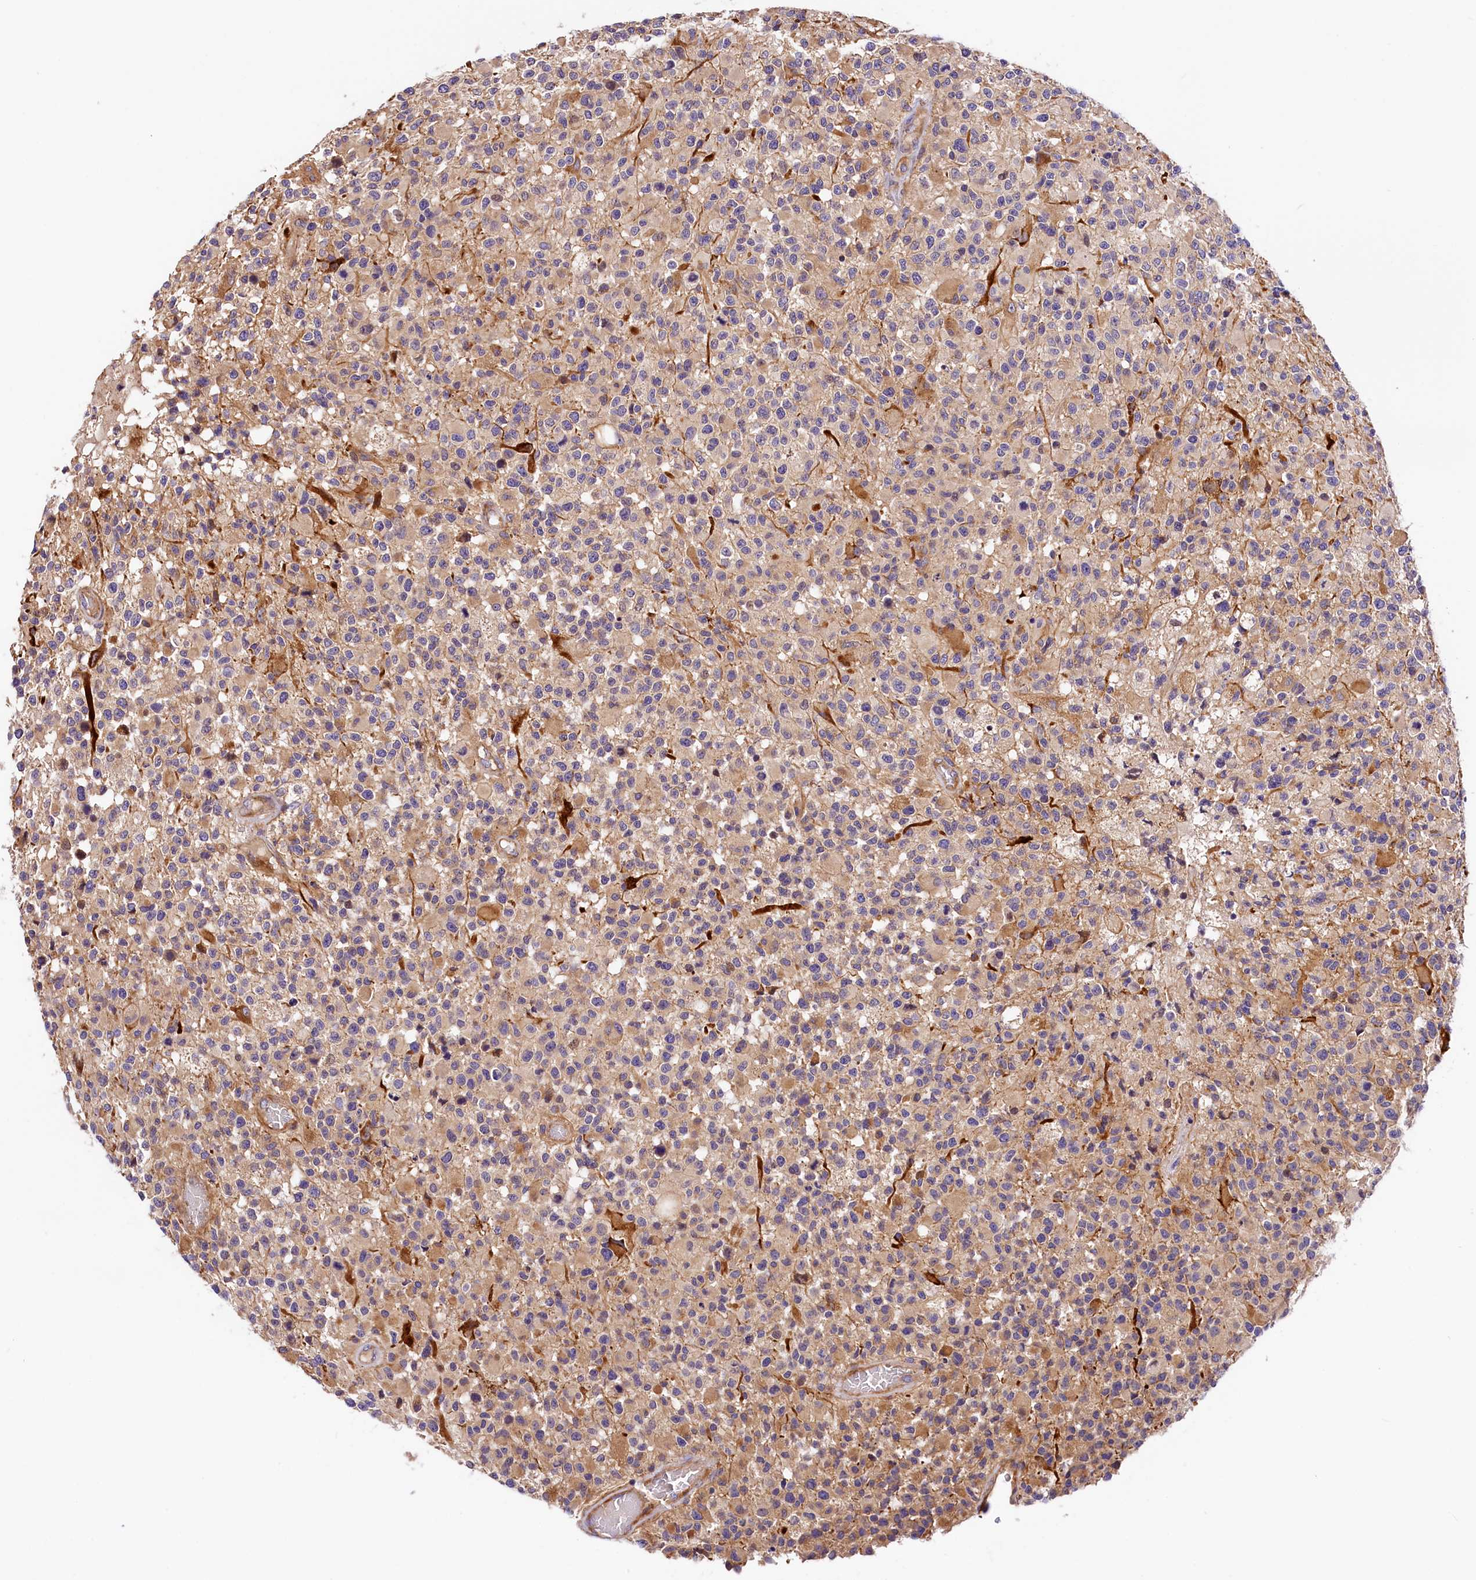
{"staining": {"intensity": "moderate", "quantity": "<25%", "location": "cytoplasmic/membranous"}, "tissue": "glioma", "cell_type": "Tumor cells", "image_type": "cancer", "snomed": [{"axis": "morphology", "description": "Glioma, malignant, High grade"}, {"axis": "morphology", "description": "Glioblastoma, NOS"}, {"axis": "topography", "description": "Brain"}], "caption": "Moderate cytoplasmic/membranous positivity is present in approximately <25% of tumor cells in glioblastoma. The staining was performed using DAB, with brown indicating positive protein expression. Nuclei are stained blue with hematoxylin.", "gene": "ARMC6", "patient": {"sex": "male", "age": 60}}